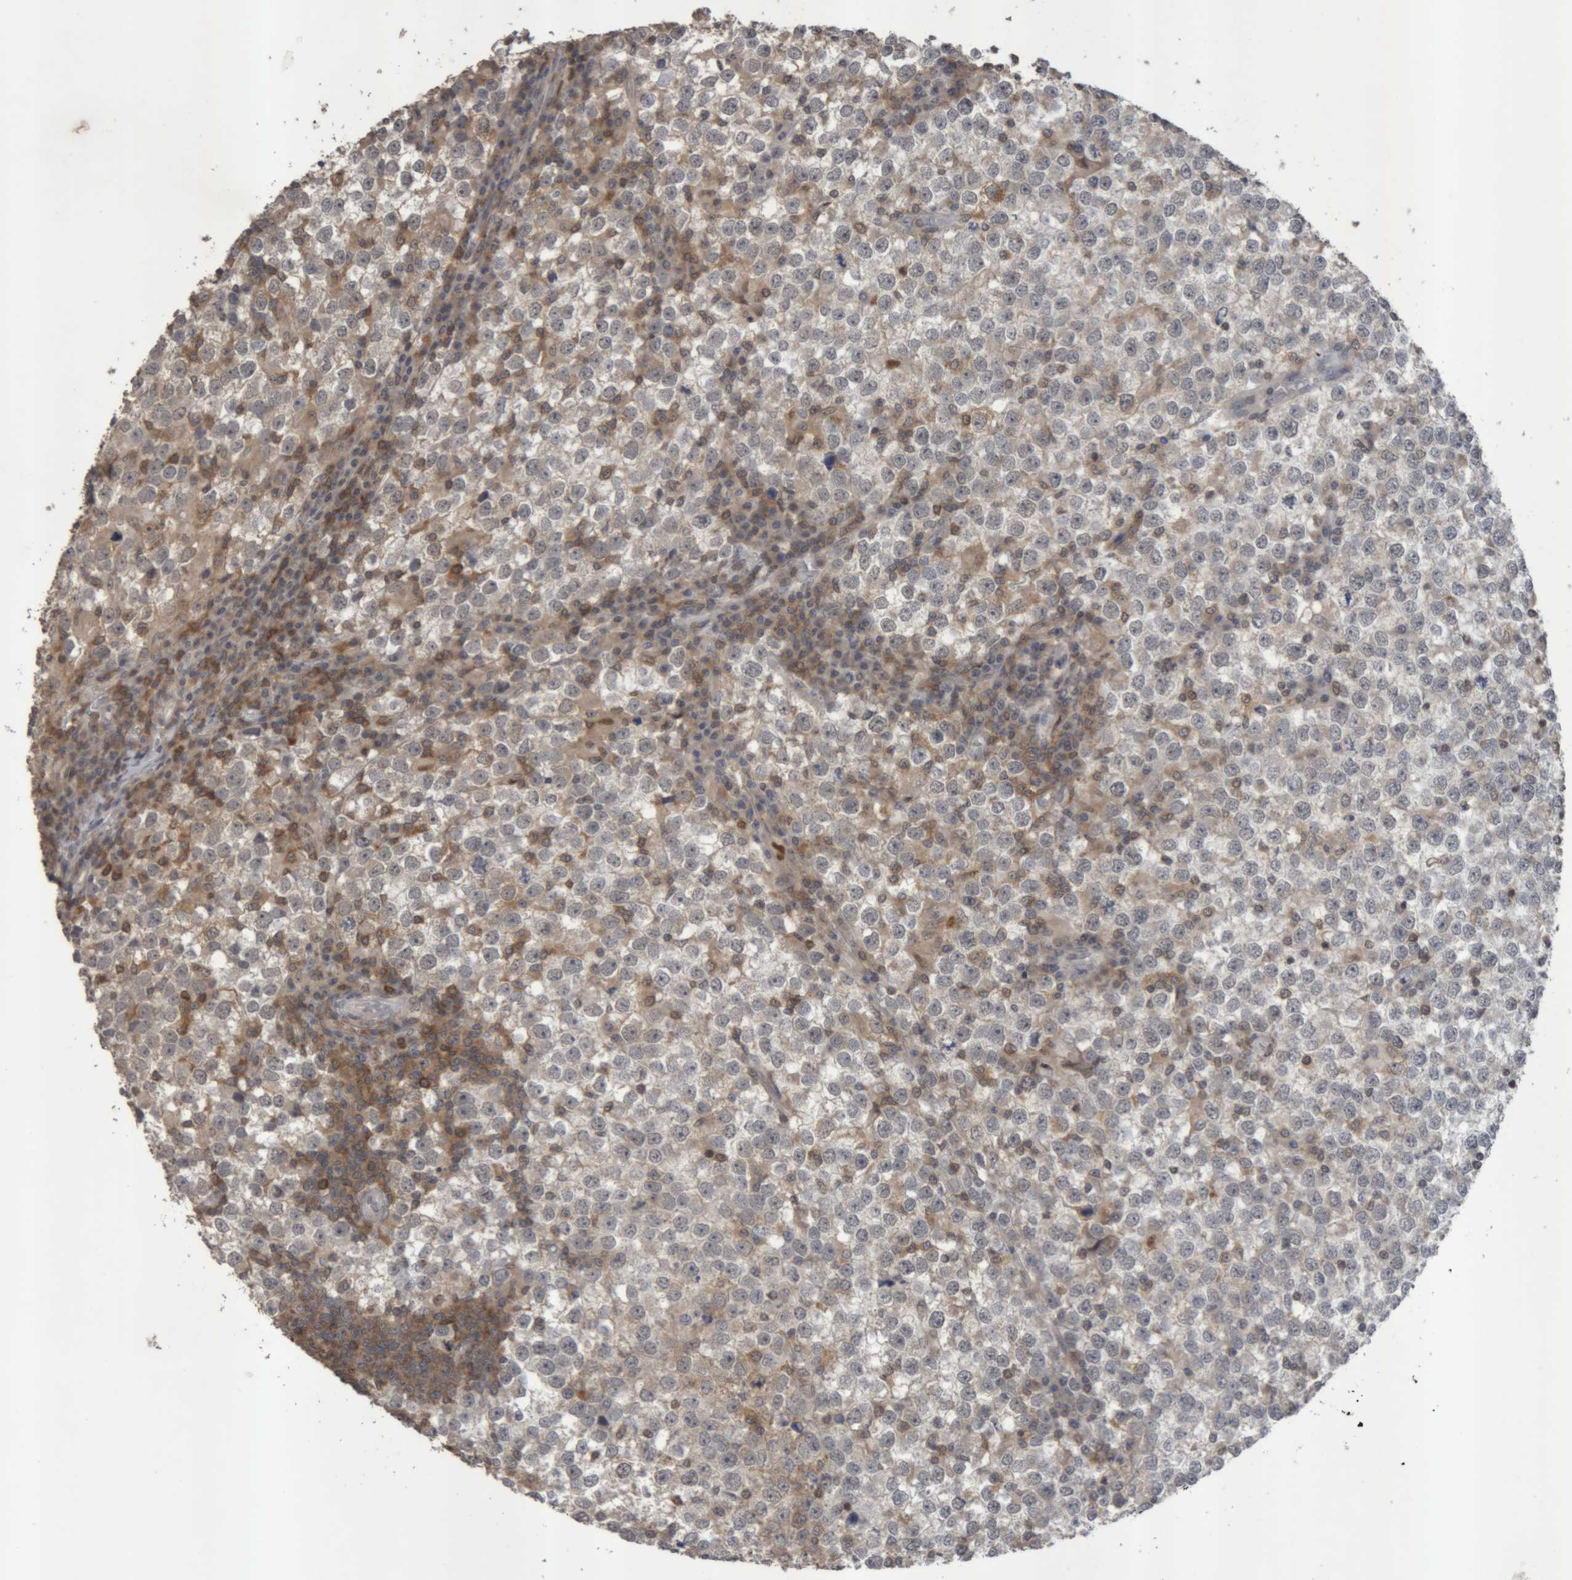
{"staining": {"intensity": "negative", "quantity": "none", "location": "none"}, "tissue": "testis cancer", "cell_type": "Tumor cells", "image_type": "cancer", "snomed": [{"axis": "morphology", "description": "Seminoma, NOS"}, {"axis": "topography", "description": "Testis"}], "caption": "Human testis cancer (seminoma) stained for a protein using immunohistochemistry (IHC) displays no staining in tumor cells.", "gene": "NFATC2", "patient": {"sex": "male", "age": 65}}